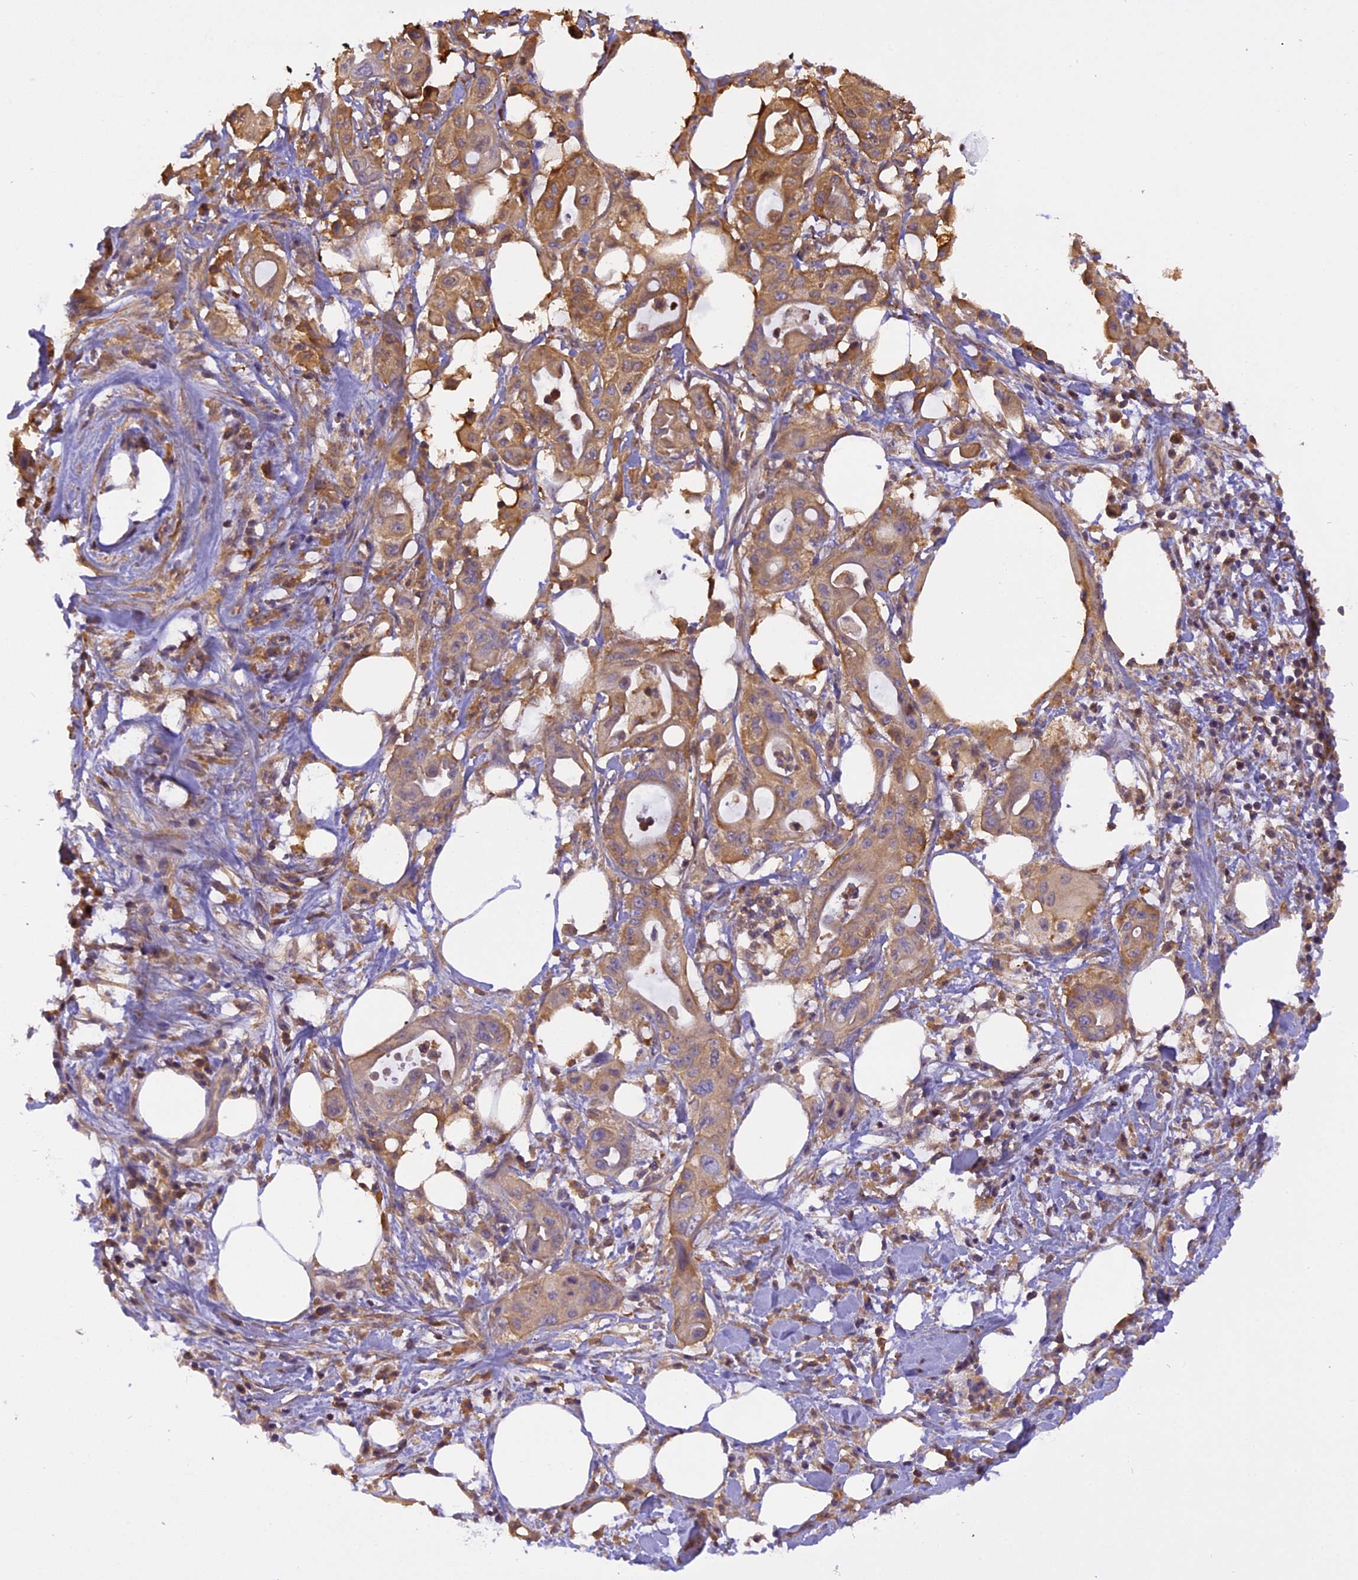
{"staining": {"intensity": "moderate", "quantity": "25%-75%", "location": "cytoplasmic/membranous"}, "tissue": "pancreatic cancer", "cell_type": "Tumor cells", "image_type": "cancer", "snomed": [{"axis": "morphology", "description": "Adenocarcinoma, NOS"}, {"axis": "topography", "description": "Pancreas"}], "caption": "Pancreatic cancer (adenocarcinoma) tissue exhibits moderate cytoplasmic/membranous positivity in approximately 25%-75% of tumor cells", "gene": "STOML1", "patient": {"sex": "male", "age": 68}}